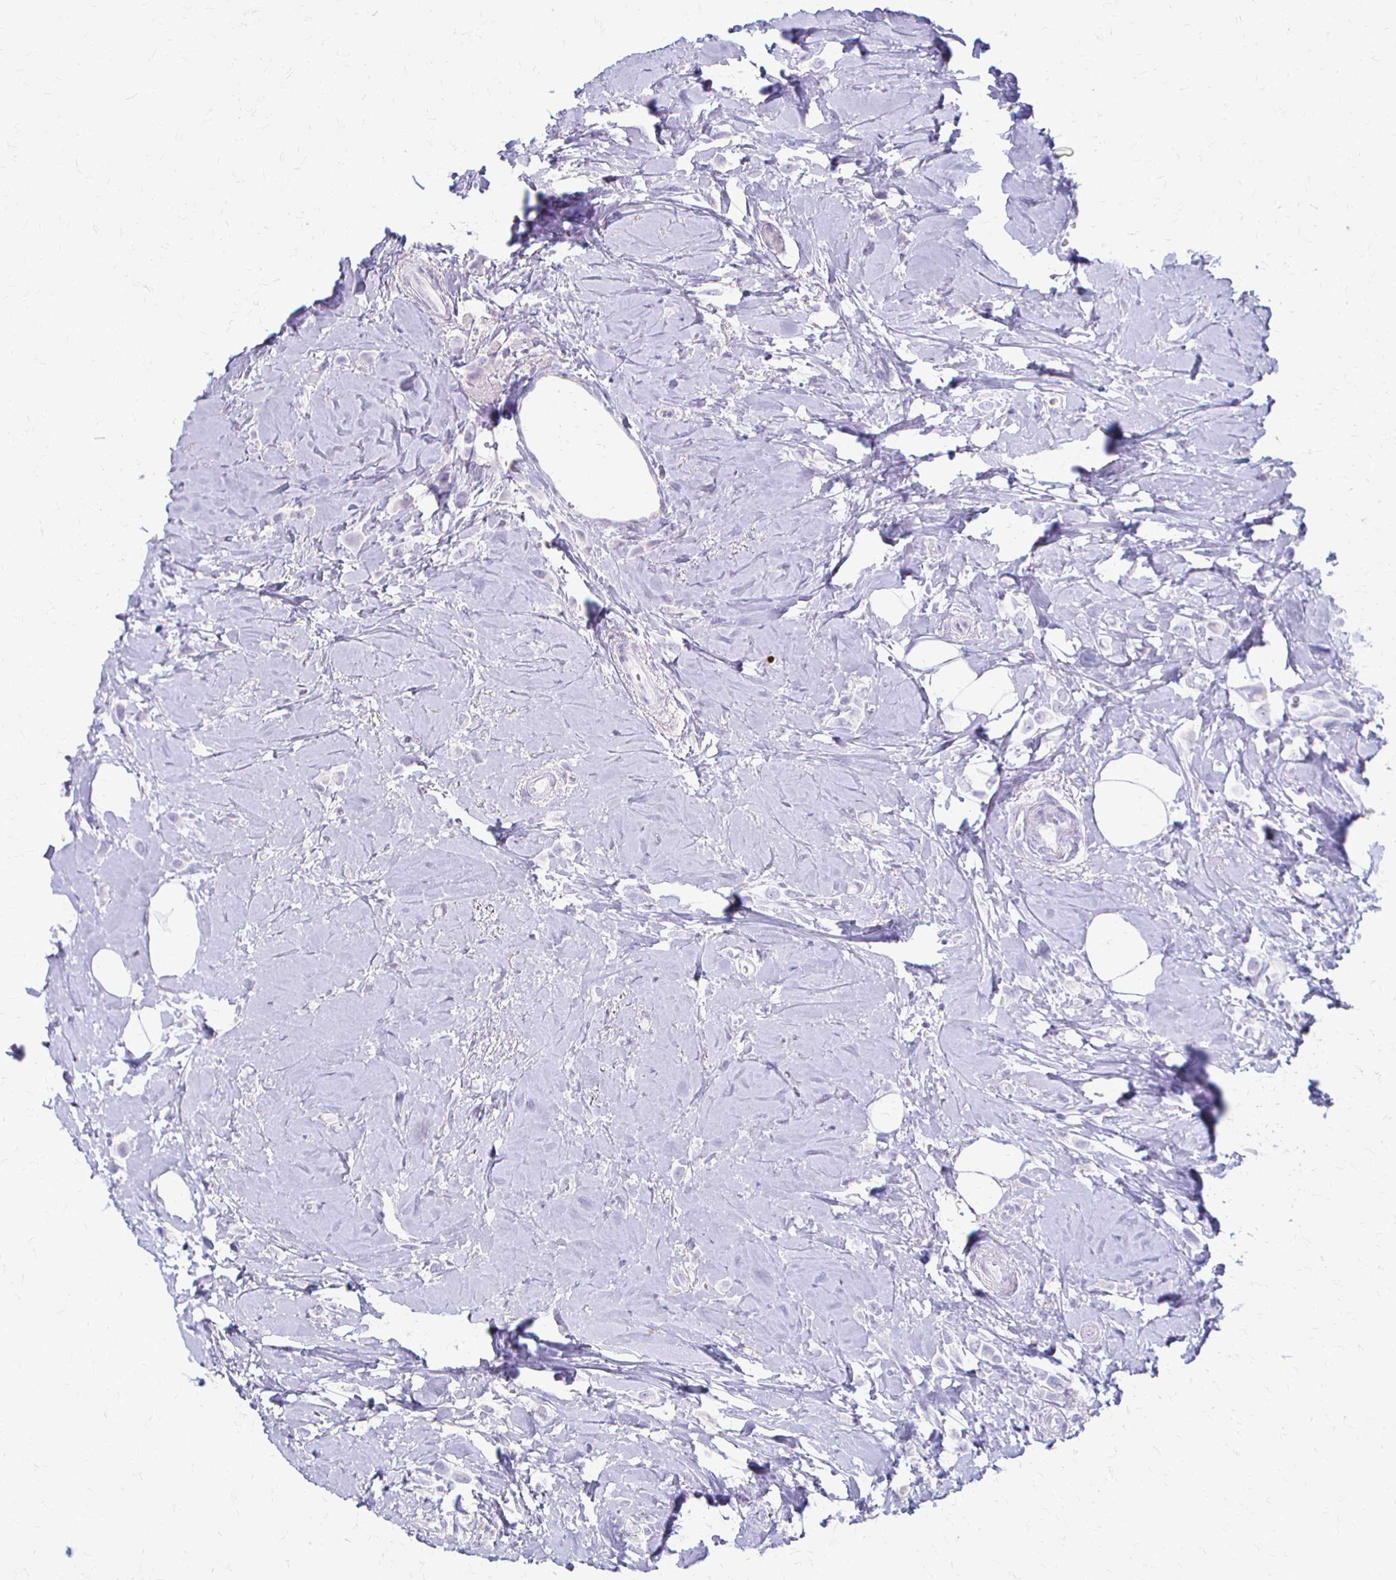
{"staining": {"intensity": "negative", "quantity": "none", "location": "none"}, "tissue": "breast cancer", "cell_type": "Tumor cells", "image_type": "cancer", "snomed": [{"axis": "morphology", "description": "Lobular carcinoma"}, {"axis": "topography", "description": "Breast"}], "caption": "A high-resolution photomicrograph shows immunohistochemistry (IHC) staining of breast cancer (lobular carcinoma), which displays no significant positivity in tumor cells. Nuclei are stained in blue.", "gene": "ACP5", "patient": {"sex": "female", "age": 66}}